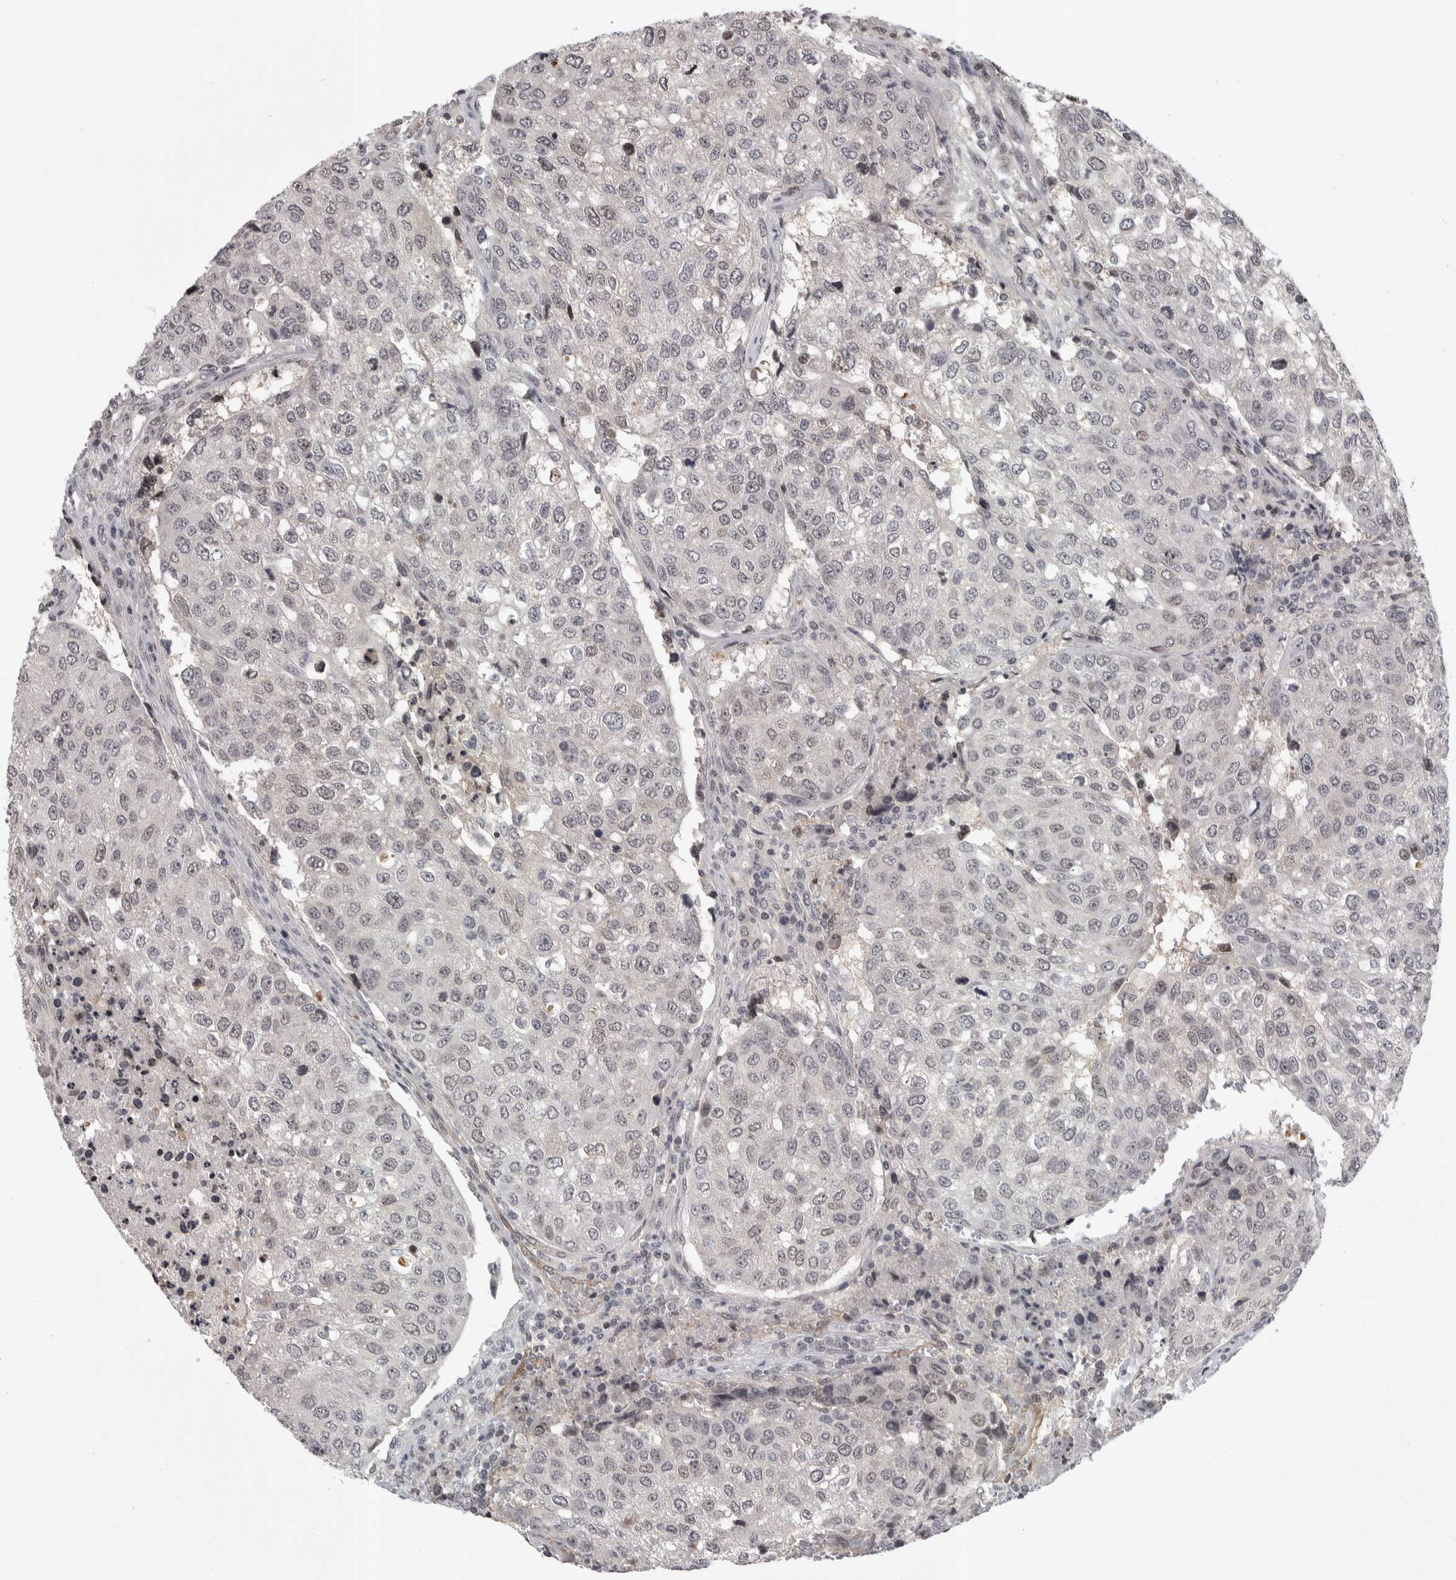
{"staining": {"intensity": "weak", "quantity": "<25%", "location": "nuclear"}, "tissue": "urothelial cancer", "cell_type": "Tumor cells", "image_type": "cancer", "snomed": [{"axis": "morphology", "description": "Urothelial carcinoma, High grade"}, {"axis": "topography", "description": "Lymph node"}, {"axis": "topography", "description": "Urinary bladder"}], "caption": "There is no significant positivity in tumor cells of high-grade urothelial carcinoma. The staining is performed using DAB (3,3'-diaminobenzidine) brown chromogen with nuclei counter-stained in using hematoxylin.", "gene": "ZSCAN21", "patient": {"sex": "male", "age": 51}}